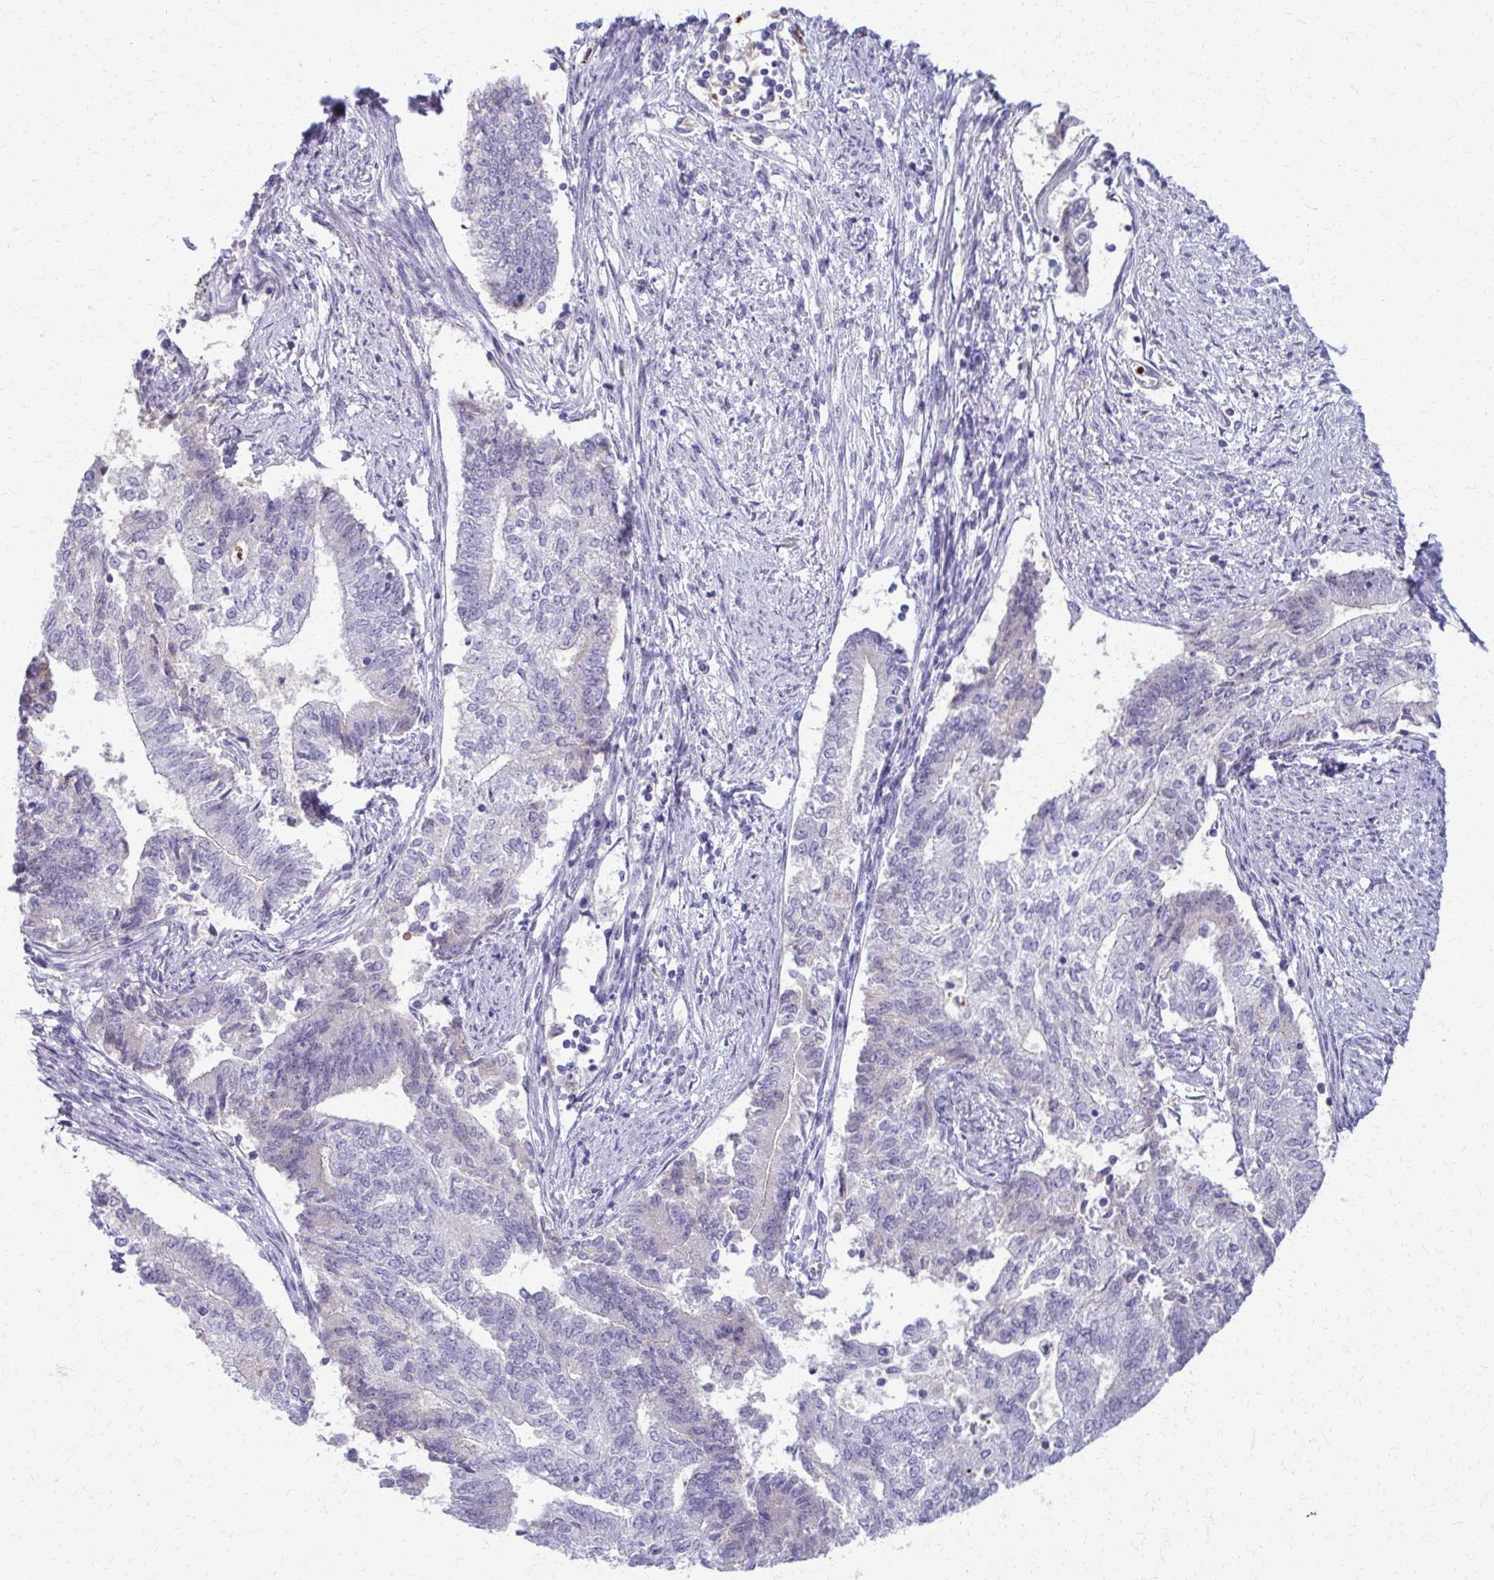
{"staining": {"intensity": "negative", "quantity": "none", "location": "none"}, "tissue": "endometrial cancer", "cell_type": "Tumor cells", "image_type": "cancer", "snomed": [{"axis": "morphology", "description": "Adenocarcinoma, NOS"}, {"axis": "topography", "description": "Endometrium"}], "caption": "Tumor cells show no significant staining in endometrial adenocarcinoma.", "gene": "OR4M1", "patient": {"sex": "female", "age": 65}}